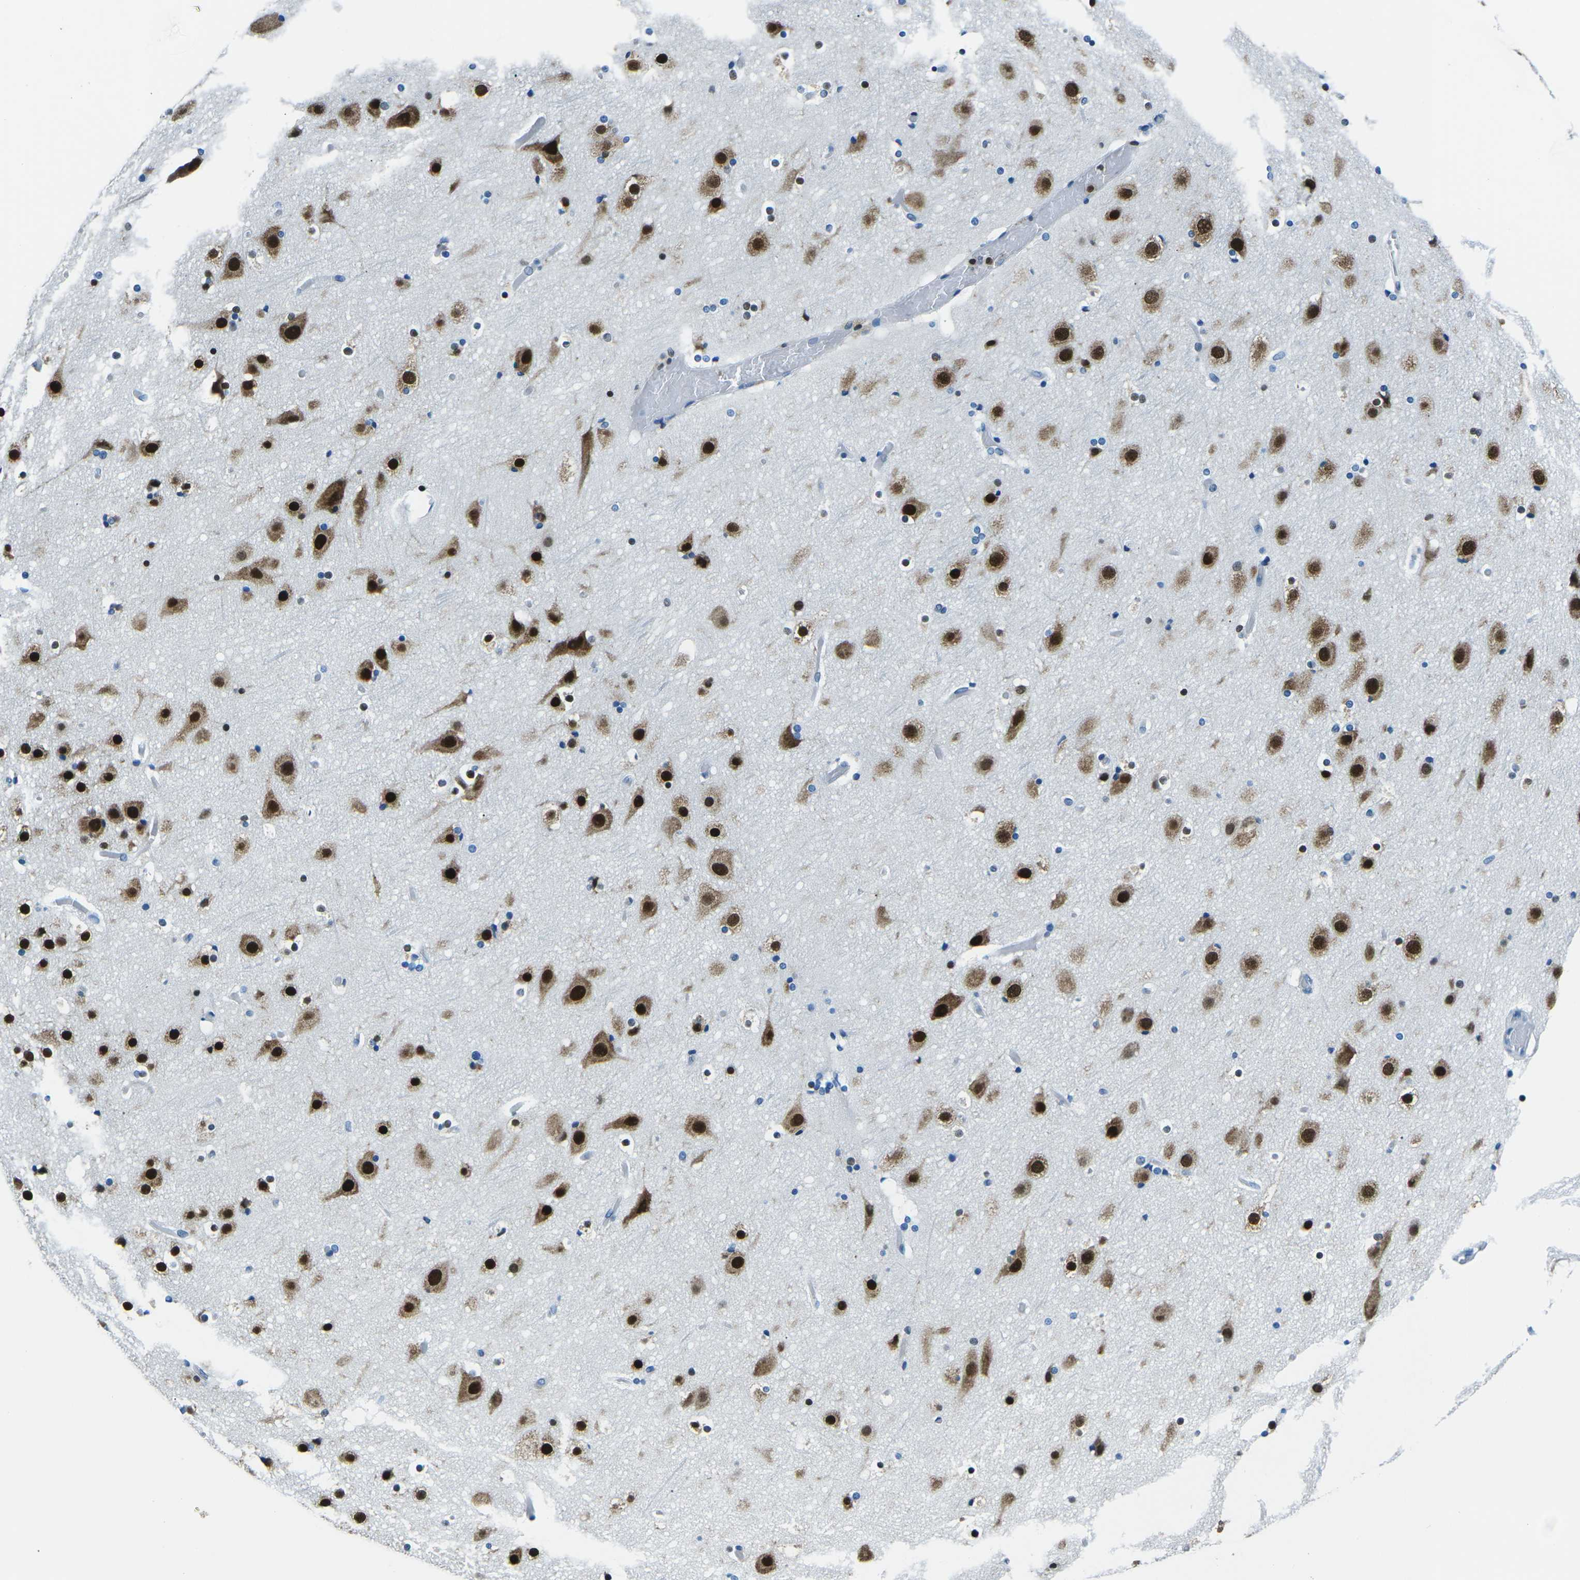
{"staining": {"intensity": "negative", "quantity": "none", "location": "none"}, "tissue": "cerebral cortex", "cell_type": "Endothelial cells", "image_type": "normal", "snomed": [{"axis": "morphology", "description": "Normal tissue, NOS"}, {"axis": "topography", "description": "Cerebral cortex"}], "caption": "Immunohistochemistry (IHC) histopathology image of unremarkable cerebral cortex: cerebral cortex stained with DAB demonstrates no significant protein staining in endothelial cells.", "gene": "CELF2", "patient": {"sex": "female", "age": 54}}